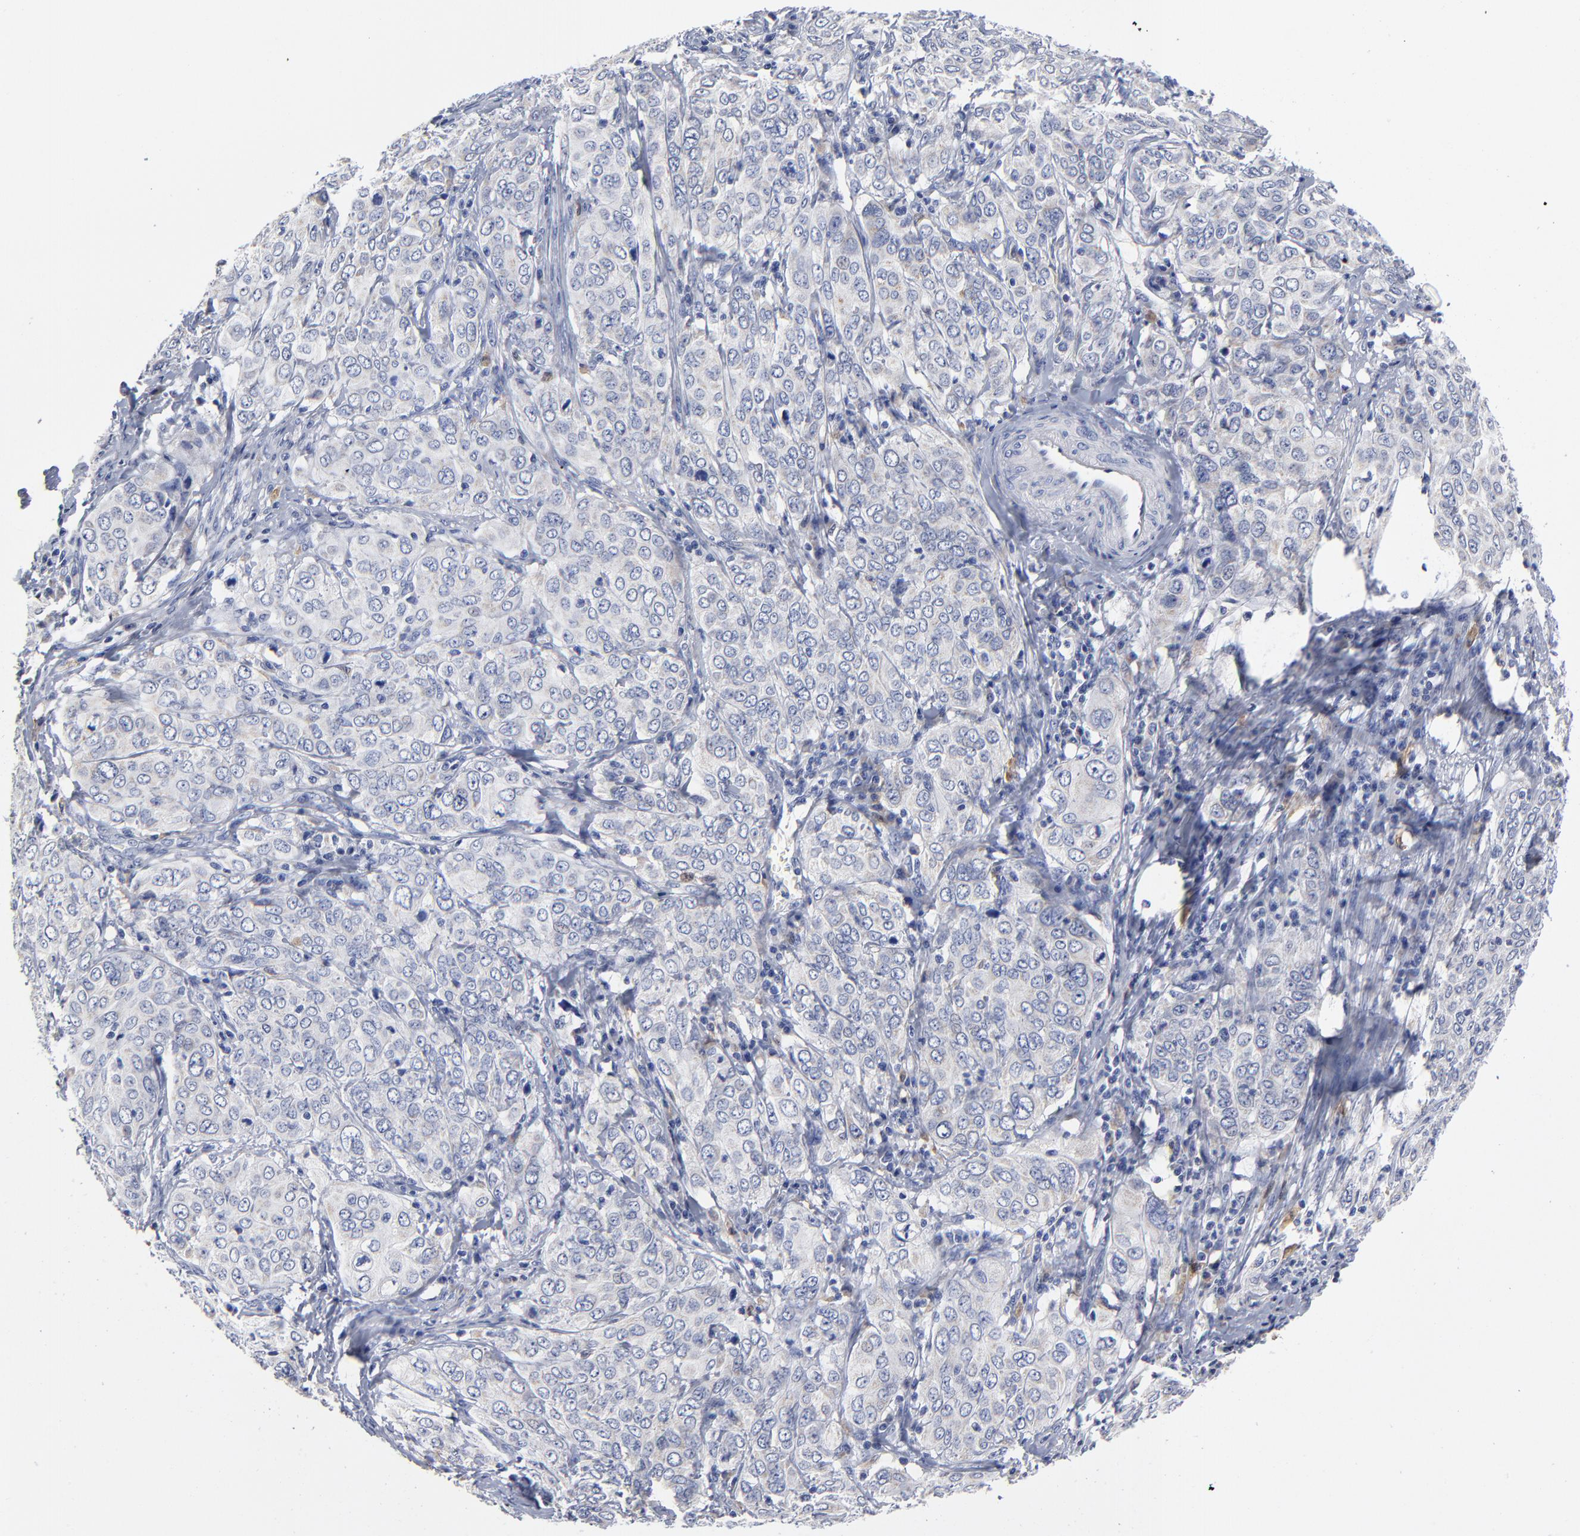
{"staining": {"intensity": "weak", "quantity": ">75%", "location": "cytoplasmic/membranous"}, "tissue": "cervical cancer", "cell_type": "Tumor cells", "image_type": "cancer", "snomed": [{"axis": "morphology", "description": "Squamous cell carcinoma, NOS"}, {"axis": "topography", "description": "Cervix"}], "caption": "The immunohistochemical stain labels weak cytoplasmic/membranous expression in tumor cells of cervical squamous cell carcinoma tissue. The staining was performed using DAB, with brown indicating positive protein expression. Nuclei are stained blue with hematoxylin.", "gene": "PTP4A1", "patient": {"sex": "female", "age": 38}}